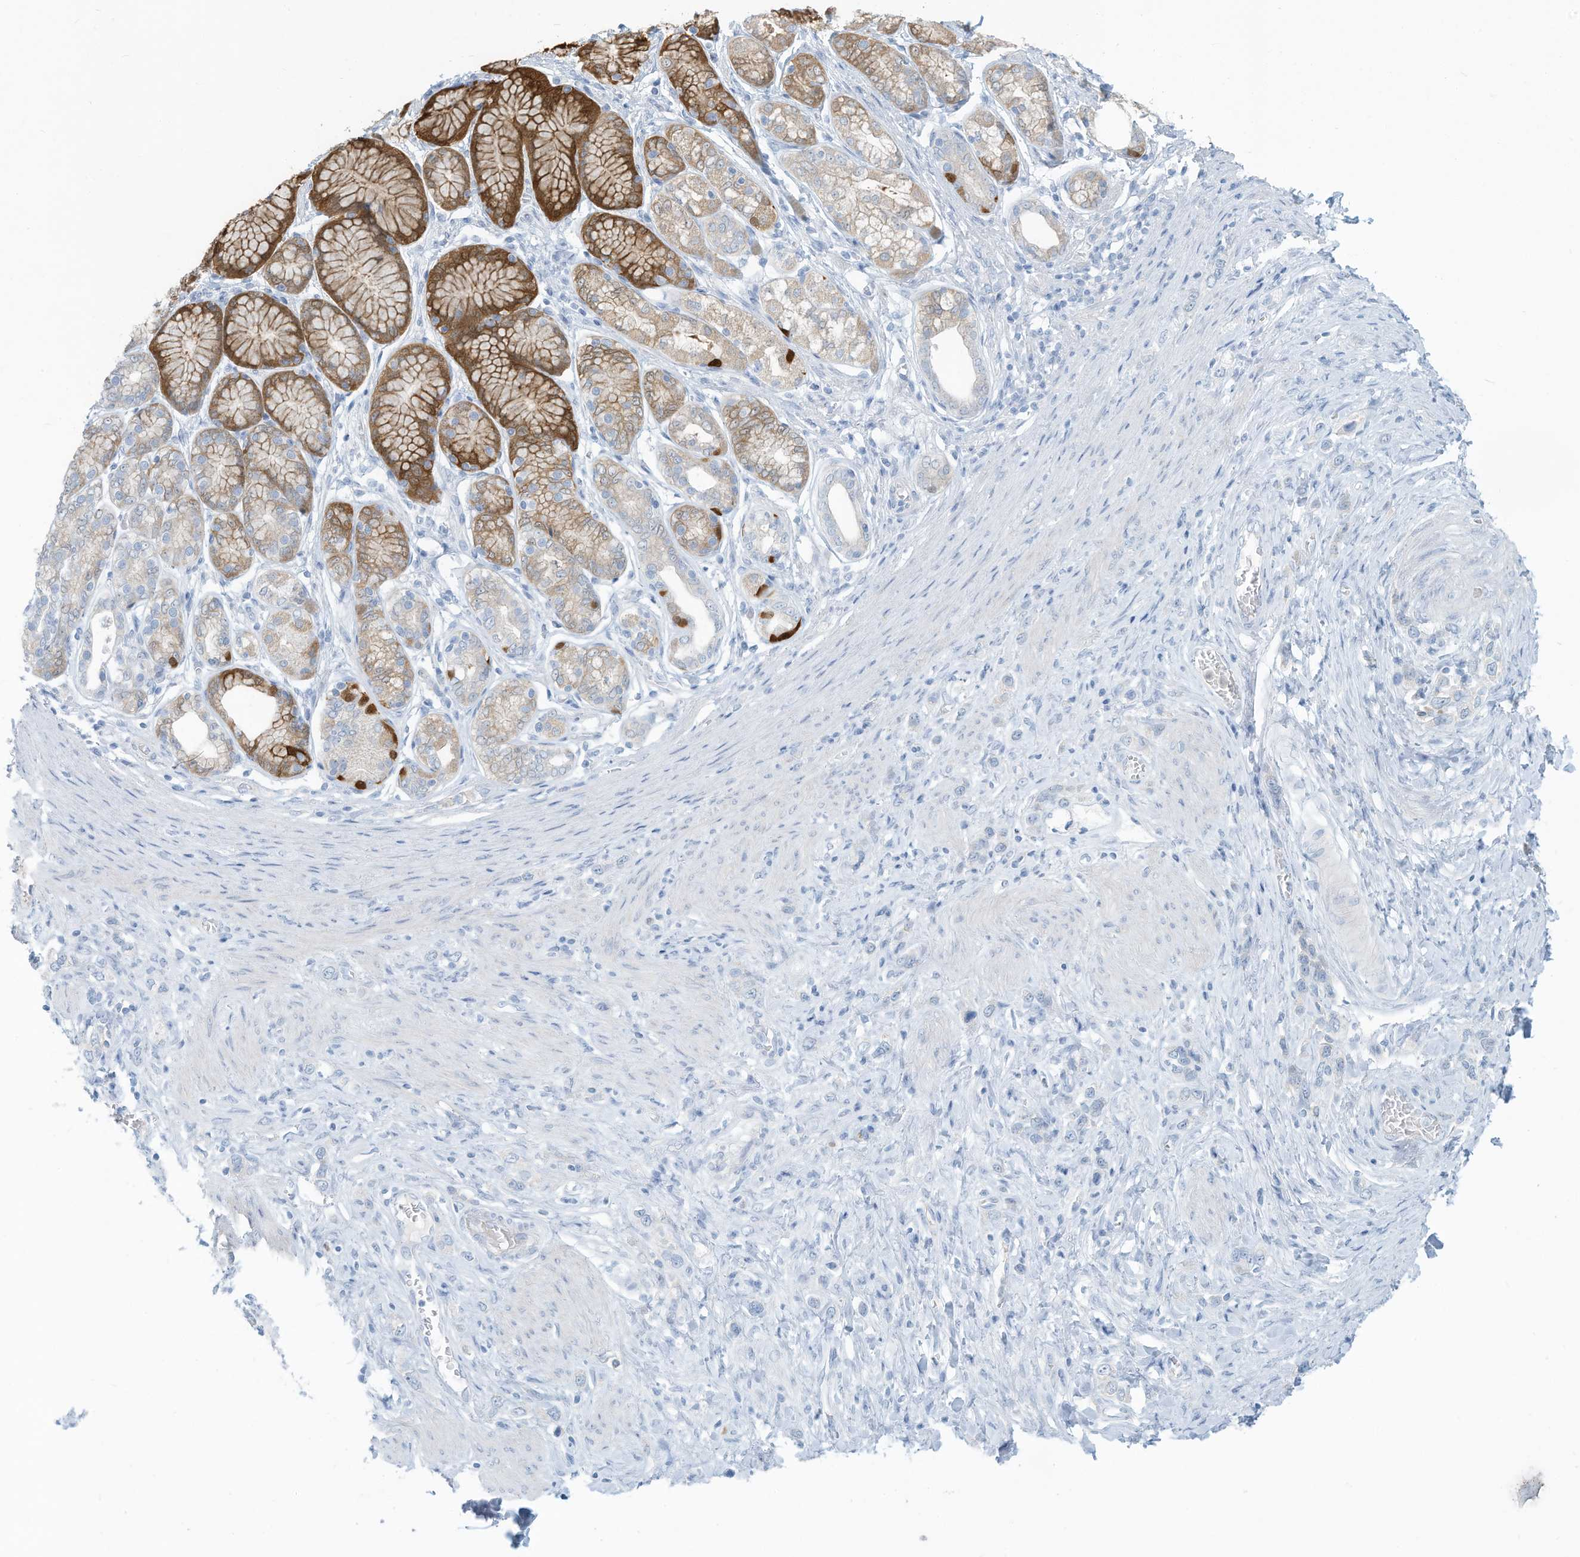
{"staining": {"intensity": "negative", "quantity": "none", "location": "none"}, "tissue": "stomach cancer", "cell_type": "Tumor cells", "image_type": "cancer", "snomed": [{"axis": "morphology", "description": "Normal tissue, NOS"}, {"axis": "morphology", "description": "Adenocarcinoma, NOS"}, {"axis": "topography", "description": "Stomach, upper"}, {"axis": "topography", "description": "Stomach"}], "caption": "Tumor cells are negative for protein expression in human adenocarcinoma (stomach). The staining is performed using DAB (3,3'-diaminobenzidine) brown chromogen with nuclei counter-stained in using hematoxylin.", "gene": "ERI2", "patient": {"sex": "female", "age": 65}}